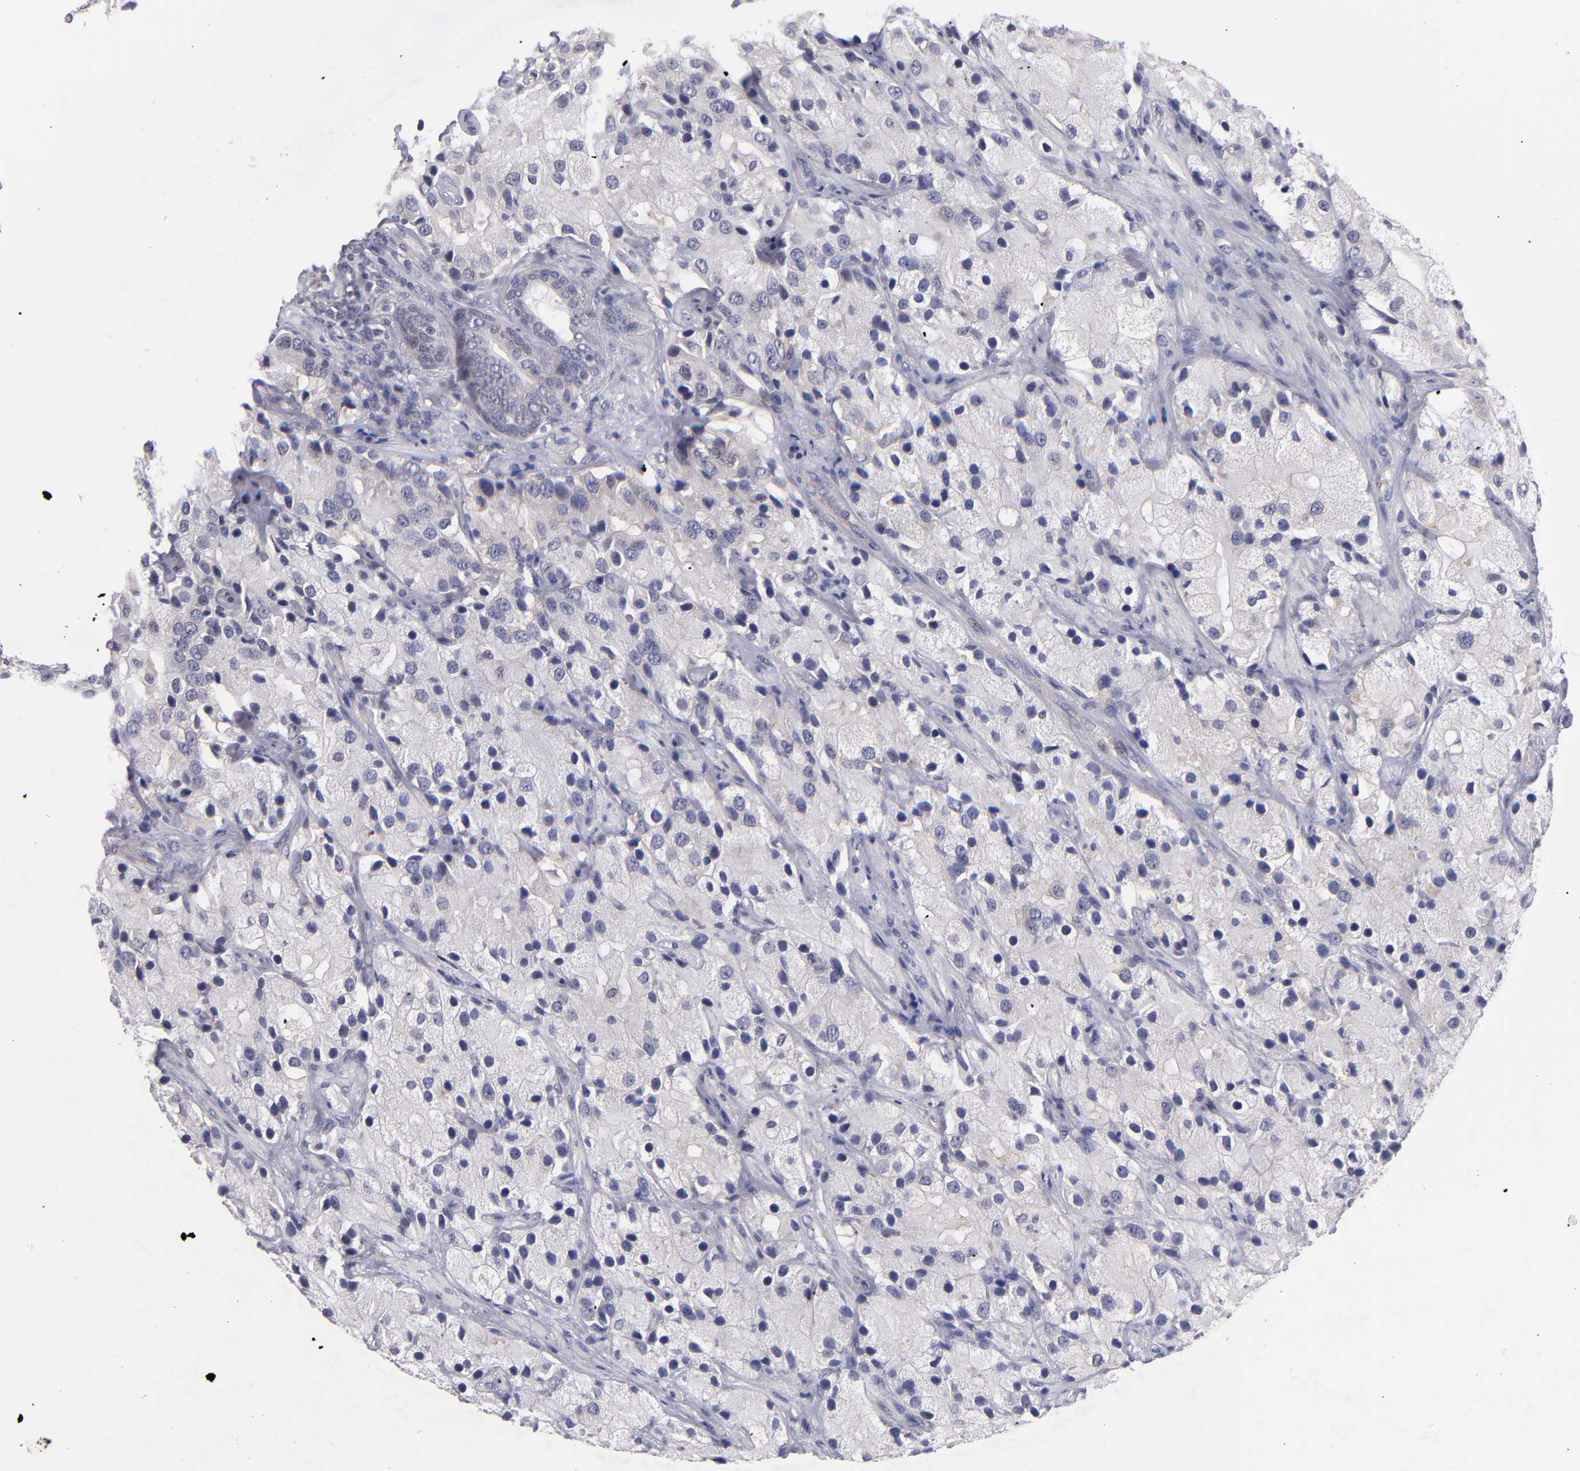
{"staining": {"intensity": "weak", "quantity": ">75%", "location": "cytoplasmic/membranous"}, "tissue": "prostate cancer", "cell_type": "Tumor cells", "image_type": "cancer", "snomed": [{"axis": "morphology", "description": "Adenocarcinoma, High grade"}, {"axis": "topography", "description": "Prostate"}], "caption": "Weak cytoplasmic/membranous positivity for a protein is present in about >75% of tumor cells of prostate cancer (high-grade adenocarcinoma) using immunohistochemistry (IHC).", "gene": "EIF3L", "patient": {"sex": "male", "age": 70}}